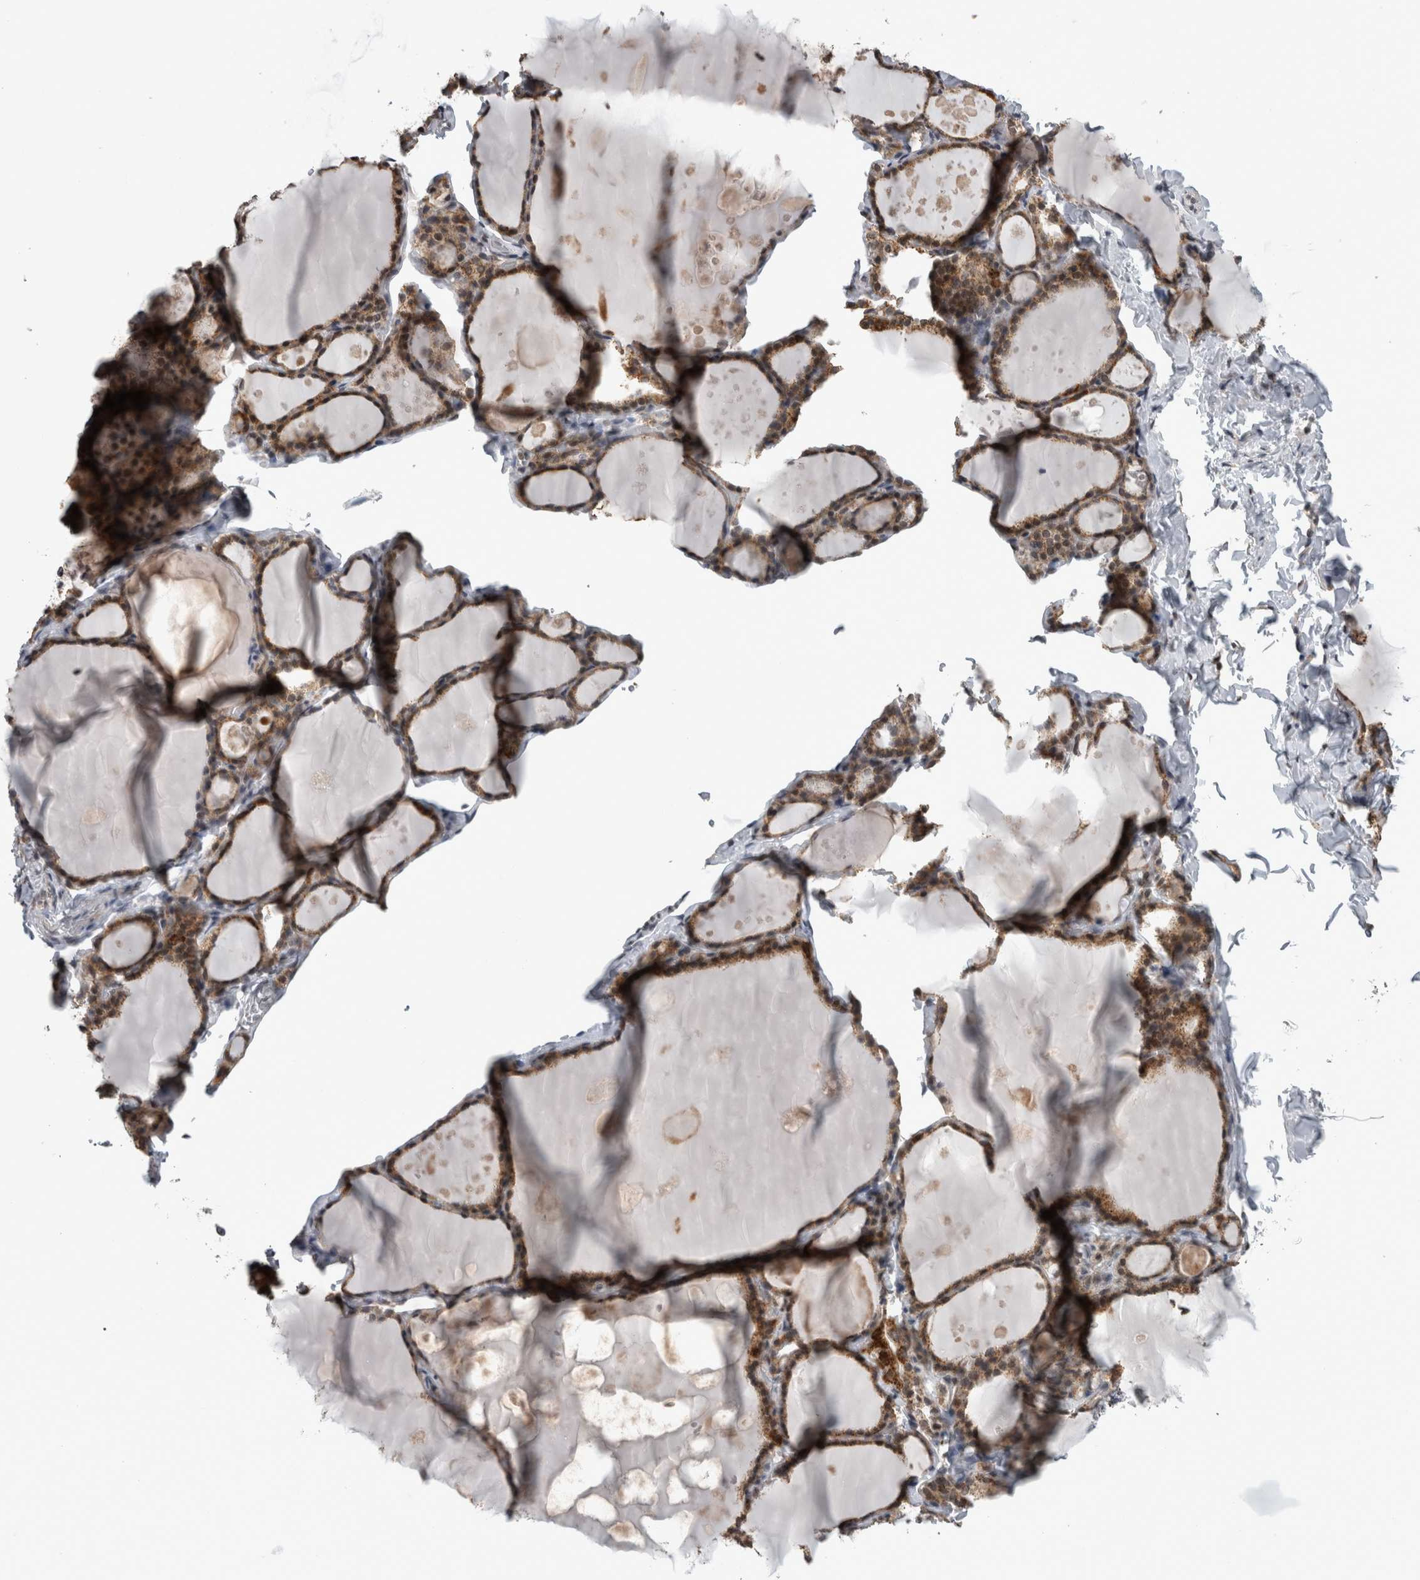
{"staining": {"intensity": "moderate", "quantity": ">75%", "location": "cytoplasmic/membranous"}, "tissue": "thyroid gland", "cell_type": "Glandular cells", "image_type": "normal", "snomed": [{"axis": "morphology", "description": "Normal tissue, NOS"}, {"axis": "topography", "description": "Thyroid gland"}], "caption": "Immunohistochemical staining of normal thyroid gland displays medium levels of moderate cytoplasmic/membranous expression in about >75% of glandular cells.", "gene": "OR2K2", "patient": {"sex": "male", "age": 56}}